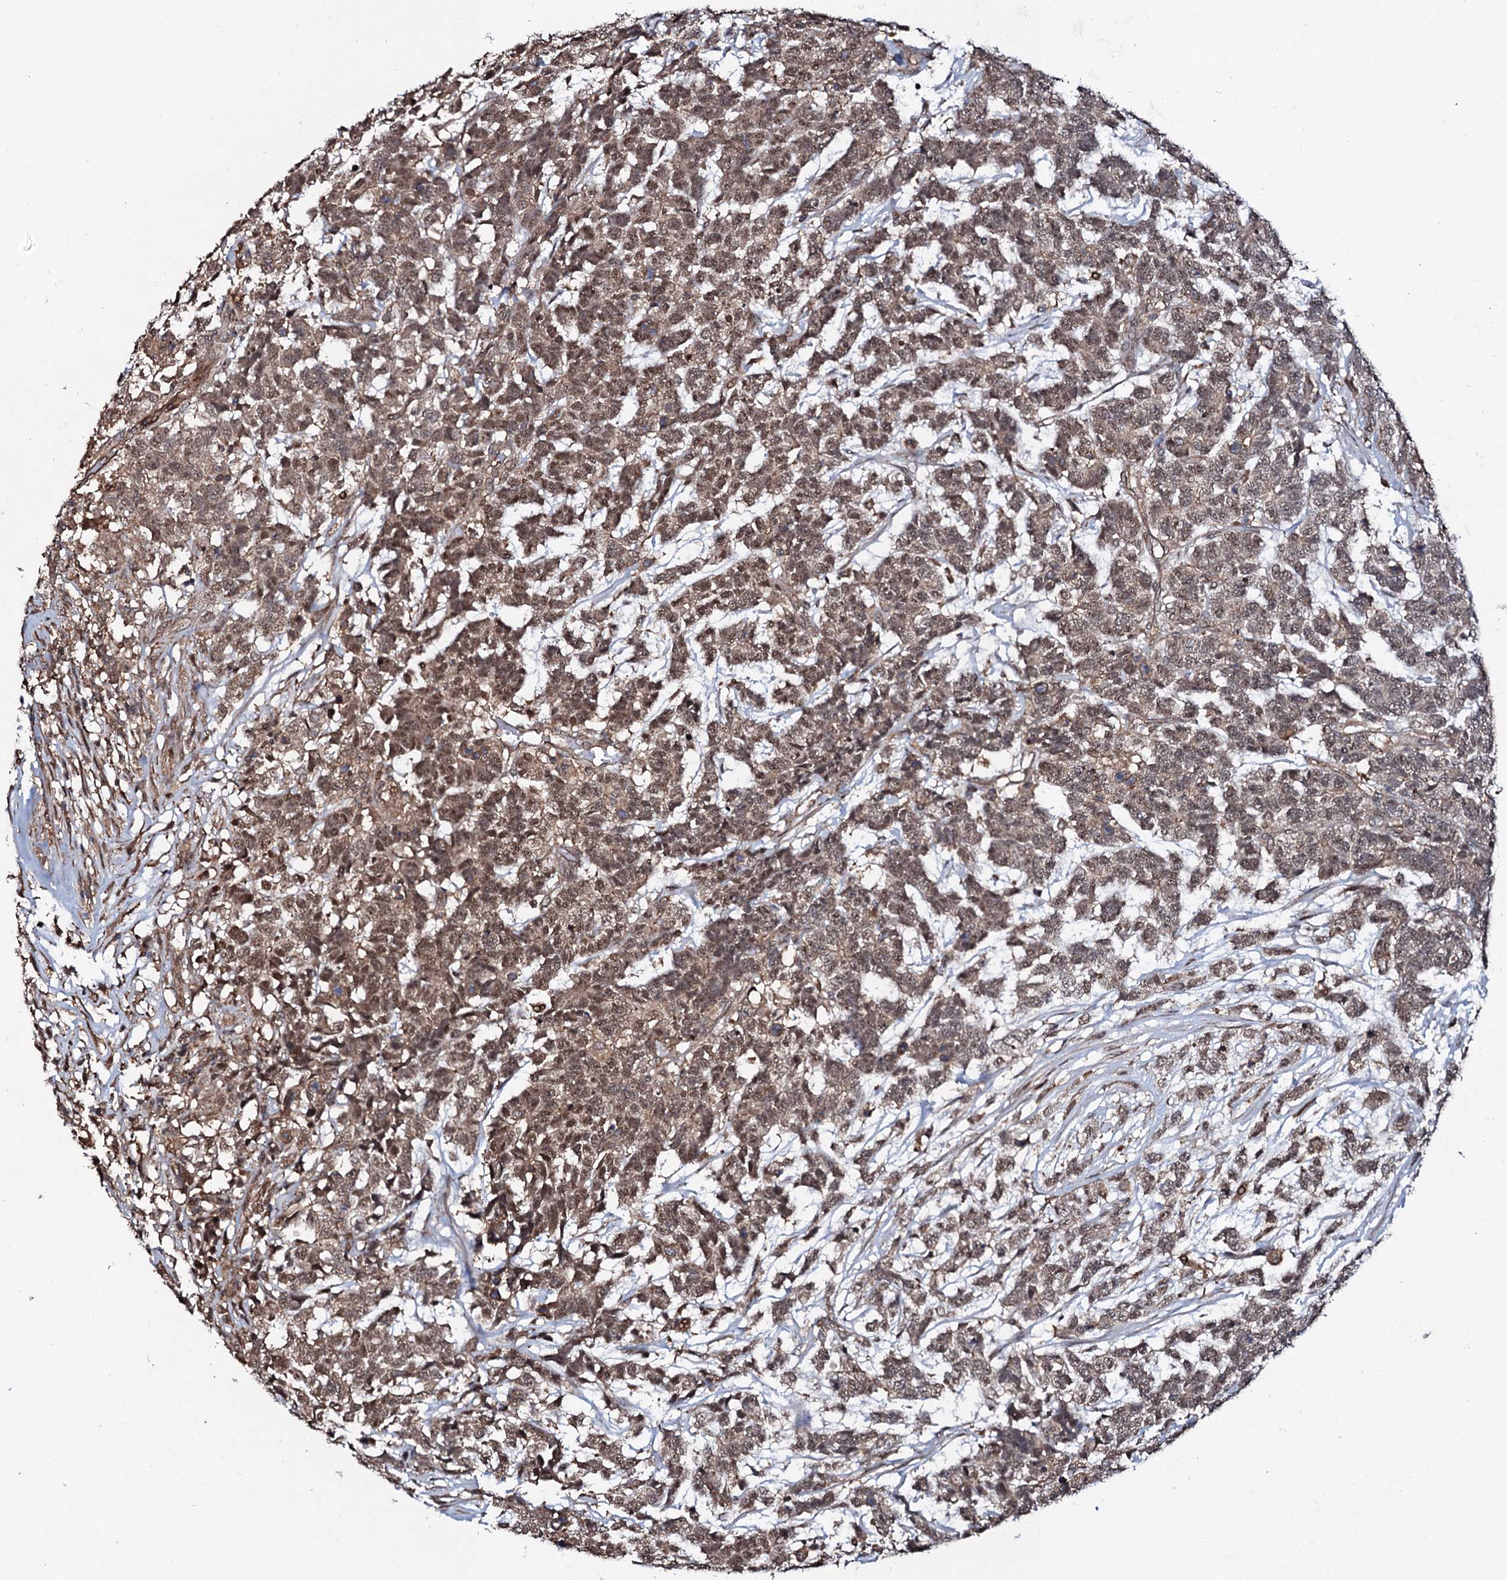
{"staining": {"intensity": "moderate", "quantity": ">75%", "location": "cytoplasmic/membranous,nuclear"}, "tissue": "testis cancer", "cell_type": "Tumor cells", "image_type": "cancer", "snomed": [{"axis": "morphology", "description": "Carcinoma, Embryonal, NOS"}, {"axis": "topography", "description": "Testis"}], "caption": "Human testis cancer stained with a brown dye shows moderate cytoplasmic/membranous and nuclear positive positivity in approximately >75% of tumor cells.", "gene": "COG6", "patient": {"sex": "male", "age": 26}}